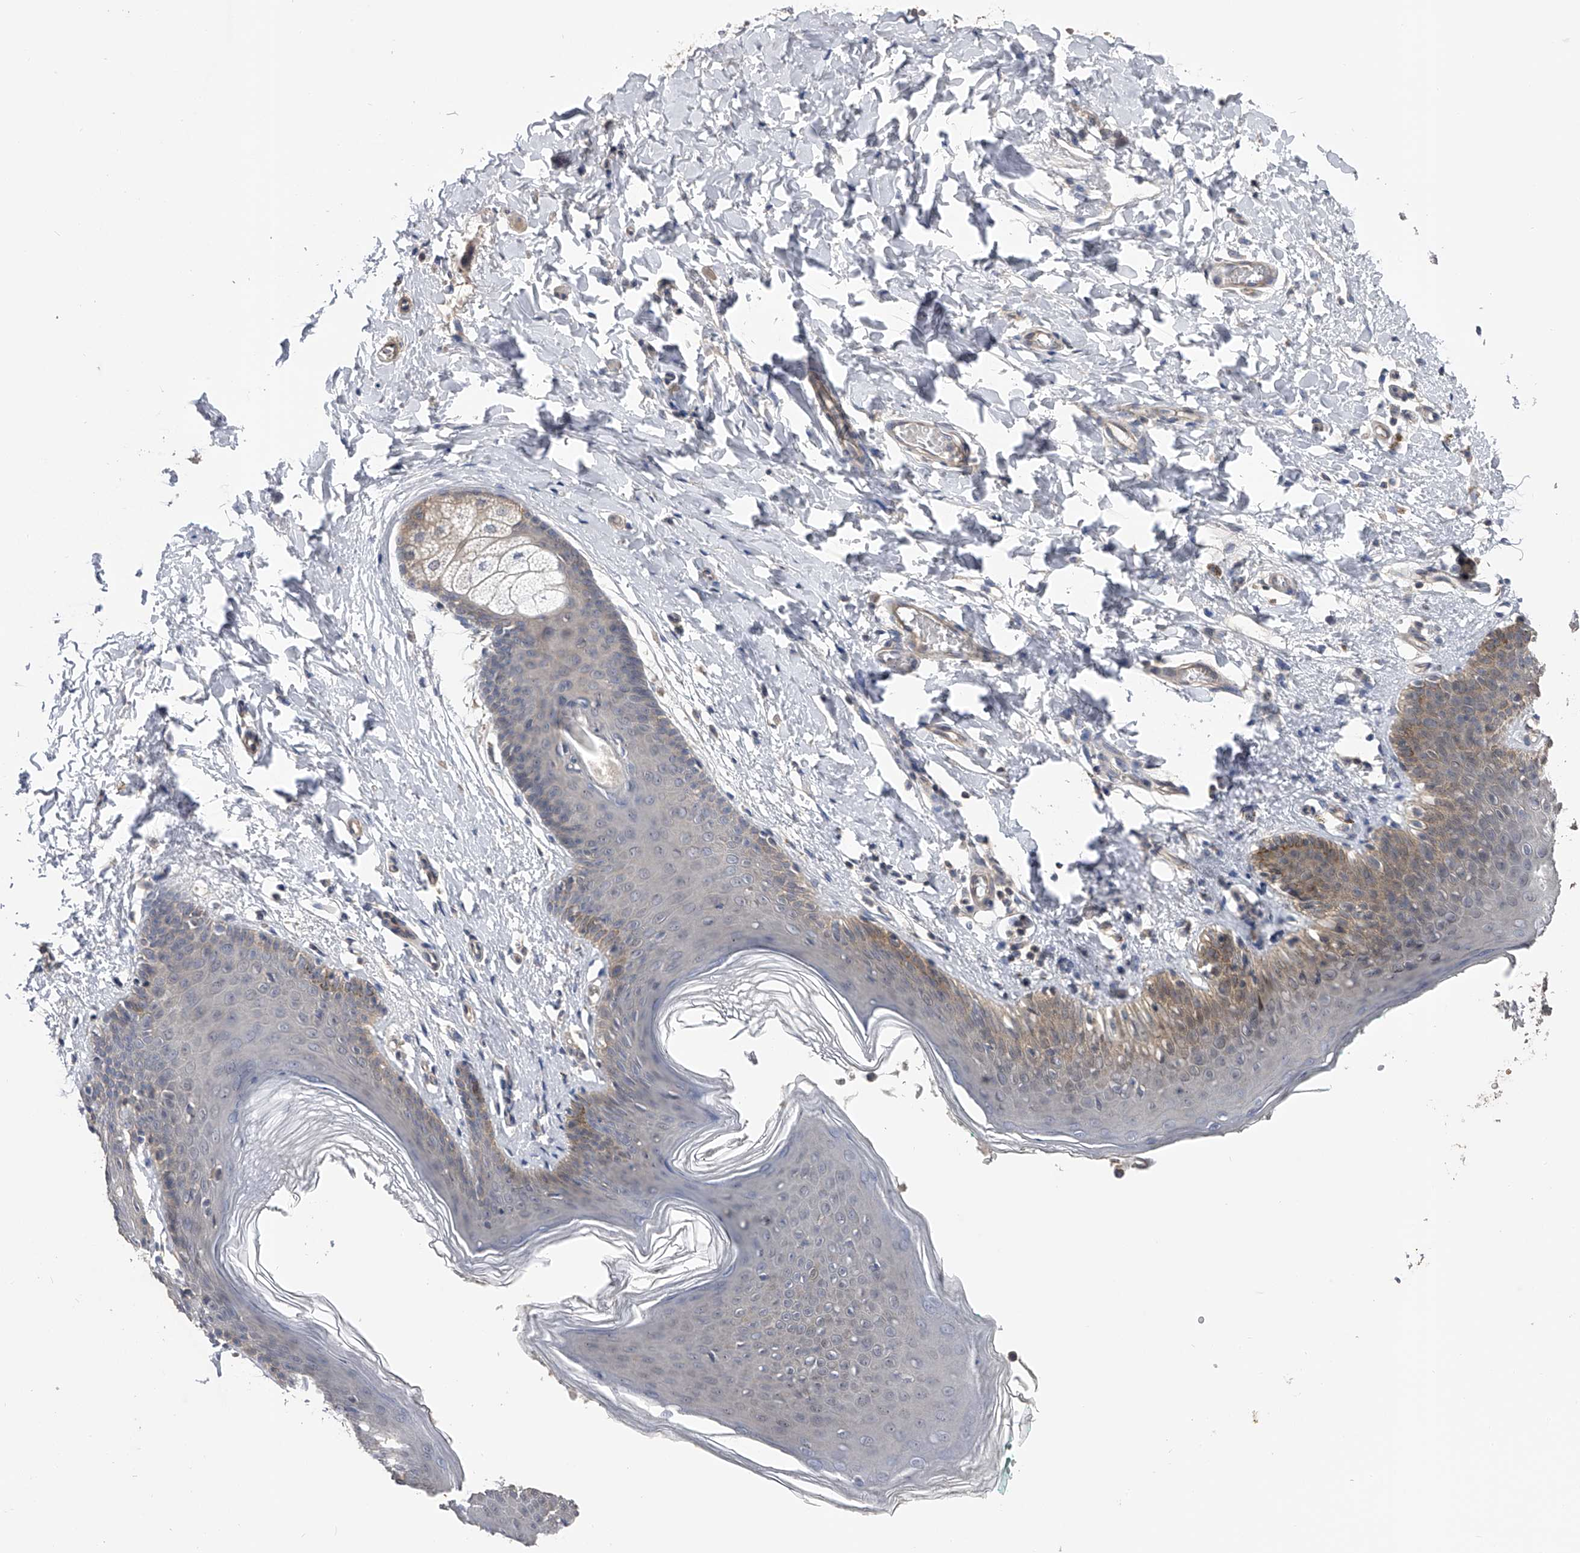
{"staining": {"intensity": "moderate", "quantity": "<25%", "location": "cytoplasmic/membranous"}, "tissue": "skin", "cell_type": "Epidermal cells", "image_type": "normal", "snomed": [{"axis": "morphology", "description": "Normal tissue, NOS"}, {"axis": "topography", "description": "Vulva"}], "caption": "The photomicrograph shows a brown stain indicating the presence of a protein in the cytoplasmic/membranous of epidermal cells in skin.", "gene": "CFAP298", "patient": {"sex": "female", "age": 66}}